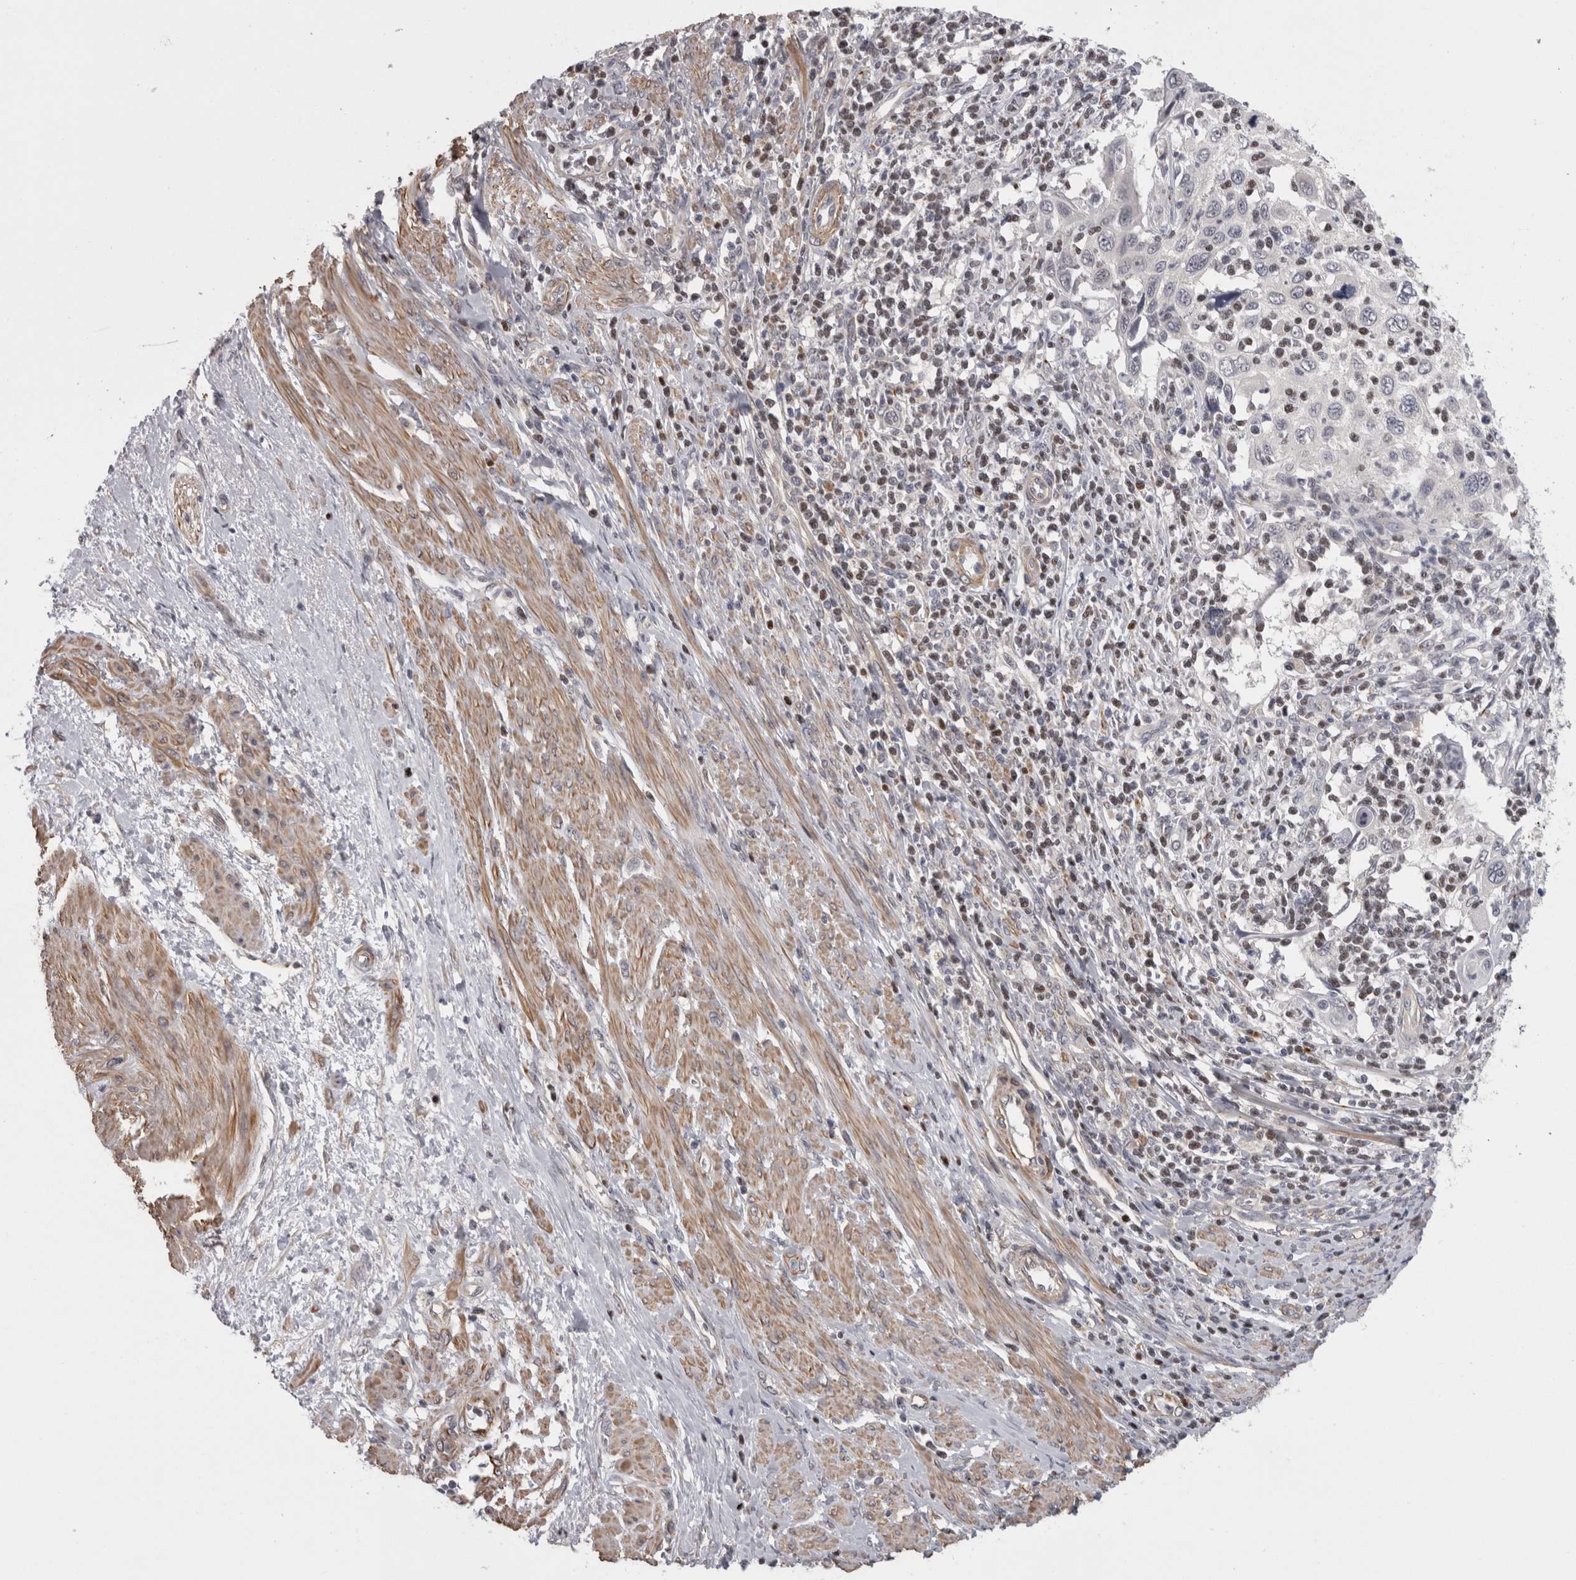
{"staining": {"intensity": "negative", "quantity": "none", "location": "none"}, "tissue": "cervical cancer", "cell_type": "Tumor cells", "image_type": "cancer", "snomed": [{"axis": "morphology", "description": "Squamous cell carcinoma, NOS"}, {"axis": "topography", "description": "Cervix"}], "caption": "Human cervical cancer (squamous cell carcinoma) stained for a protein using immunohistochemistry (IHC) exhibits no staining in tumor cells.", "gene": "RMDN1", "patient": {"sex": "female", "age": 70}}